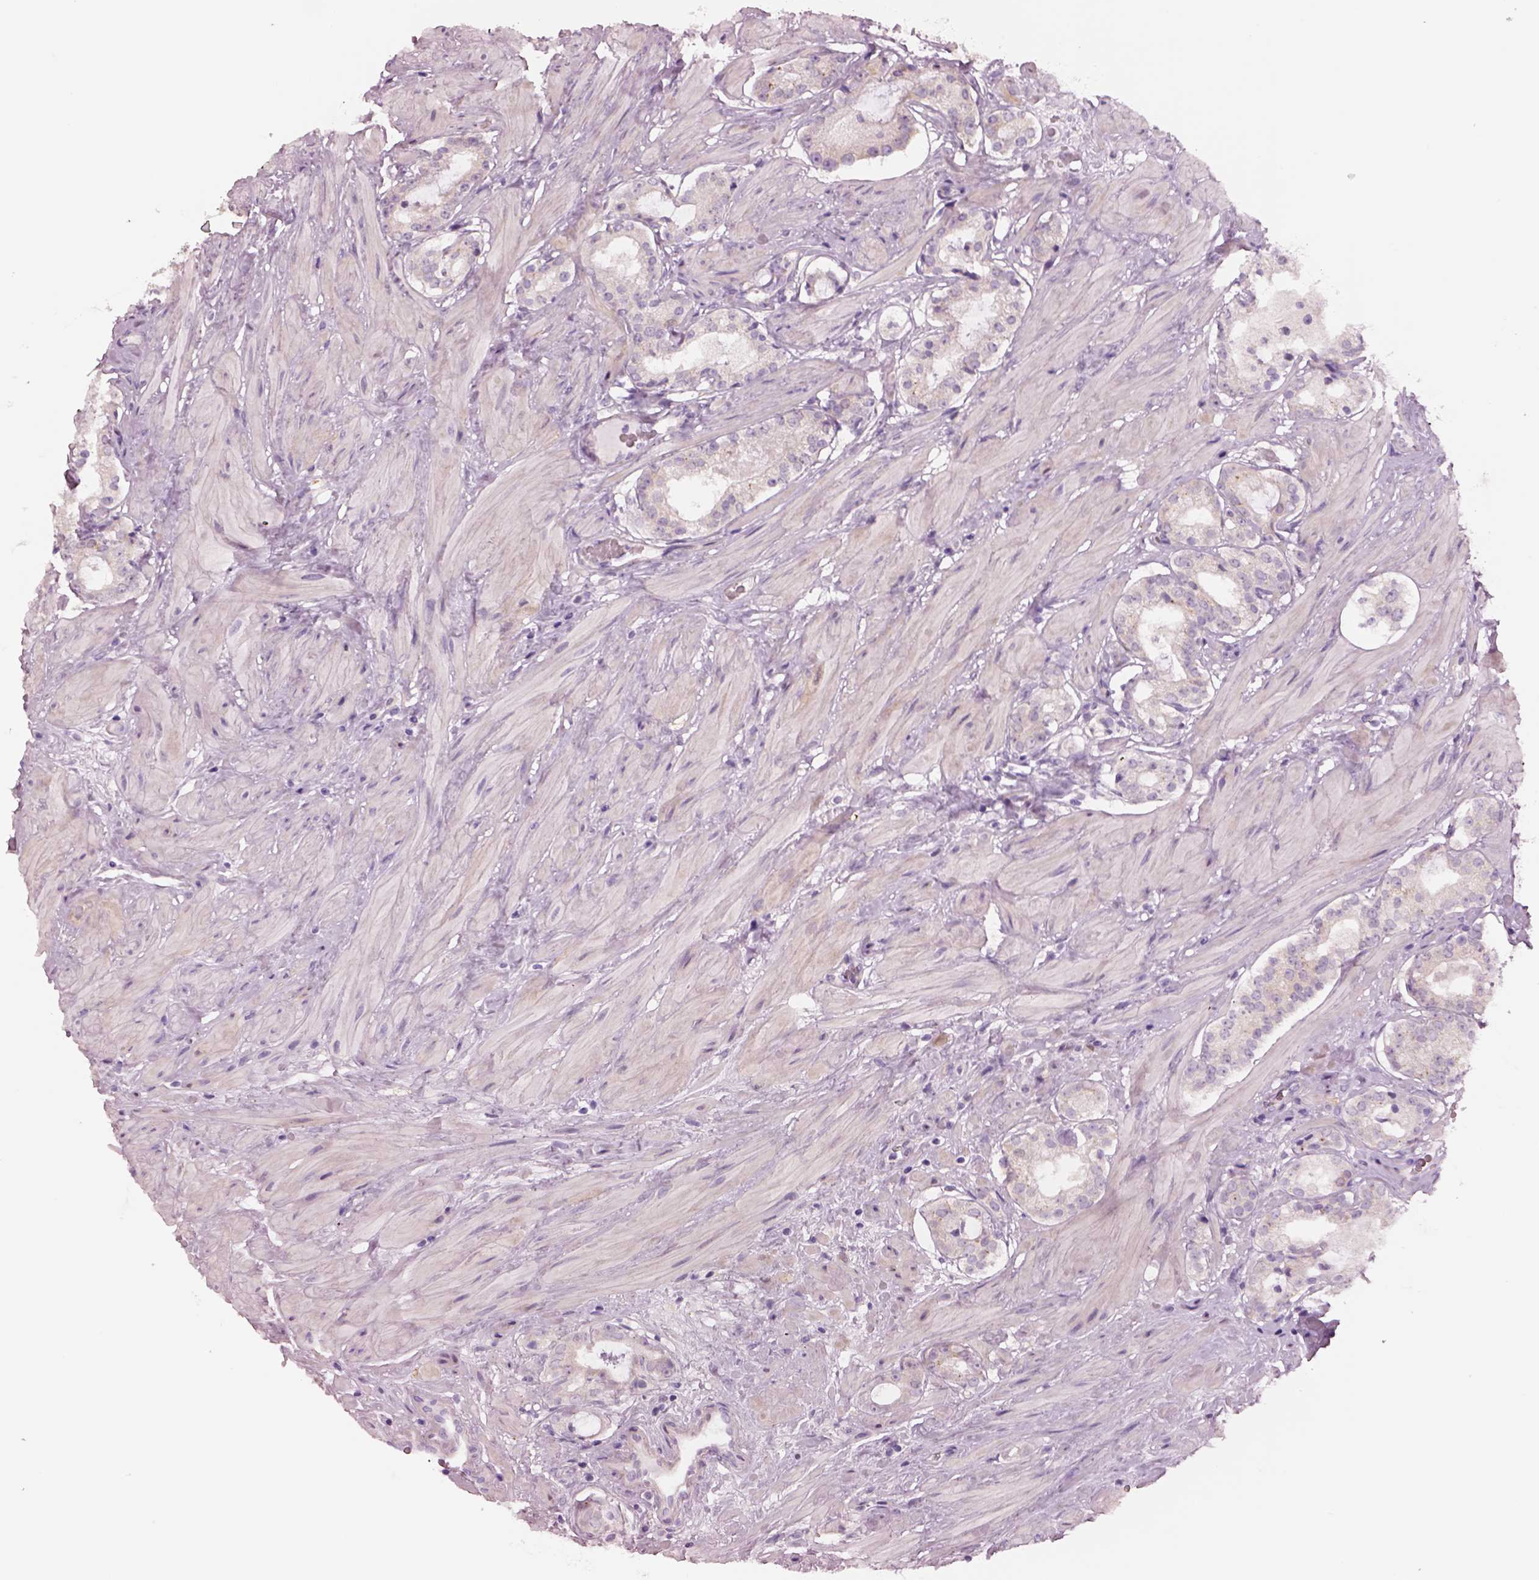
{"staining": {"intensity": "negative", "quantity": "none", "location": "none"}, "tissue": "prostate cancer", "cell_type": "Tumor cells", "image_type": "cancer", "snomed": [{"axis": "morphology", "description": "Adenocarcinoma, Low grade"}, {"axis": "topography", "description": "Prostate"}], "caption": "Tumor cells show no significant positivity in prostate cancer.", "gene": "SCML2", "patient": {"sex": "male", "age": 60}}